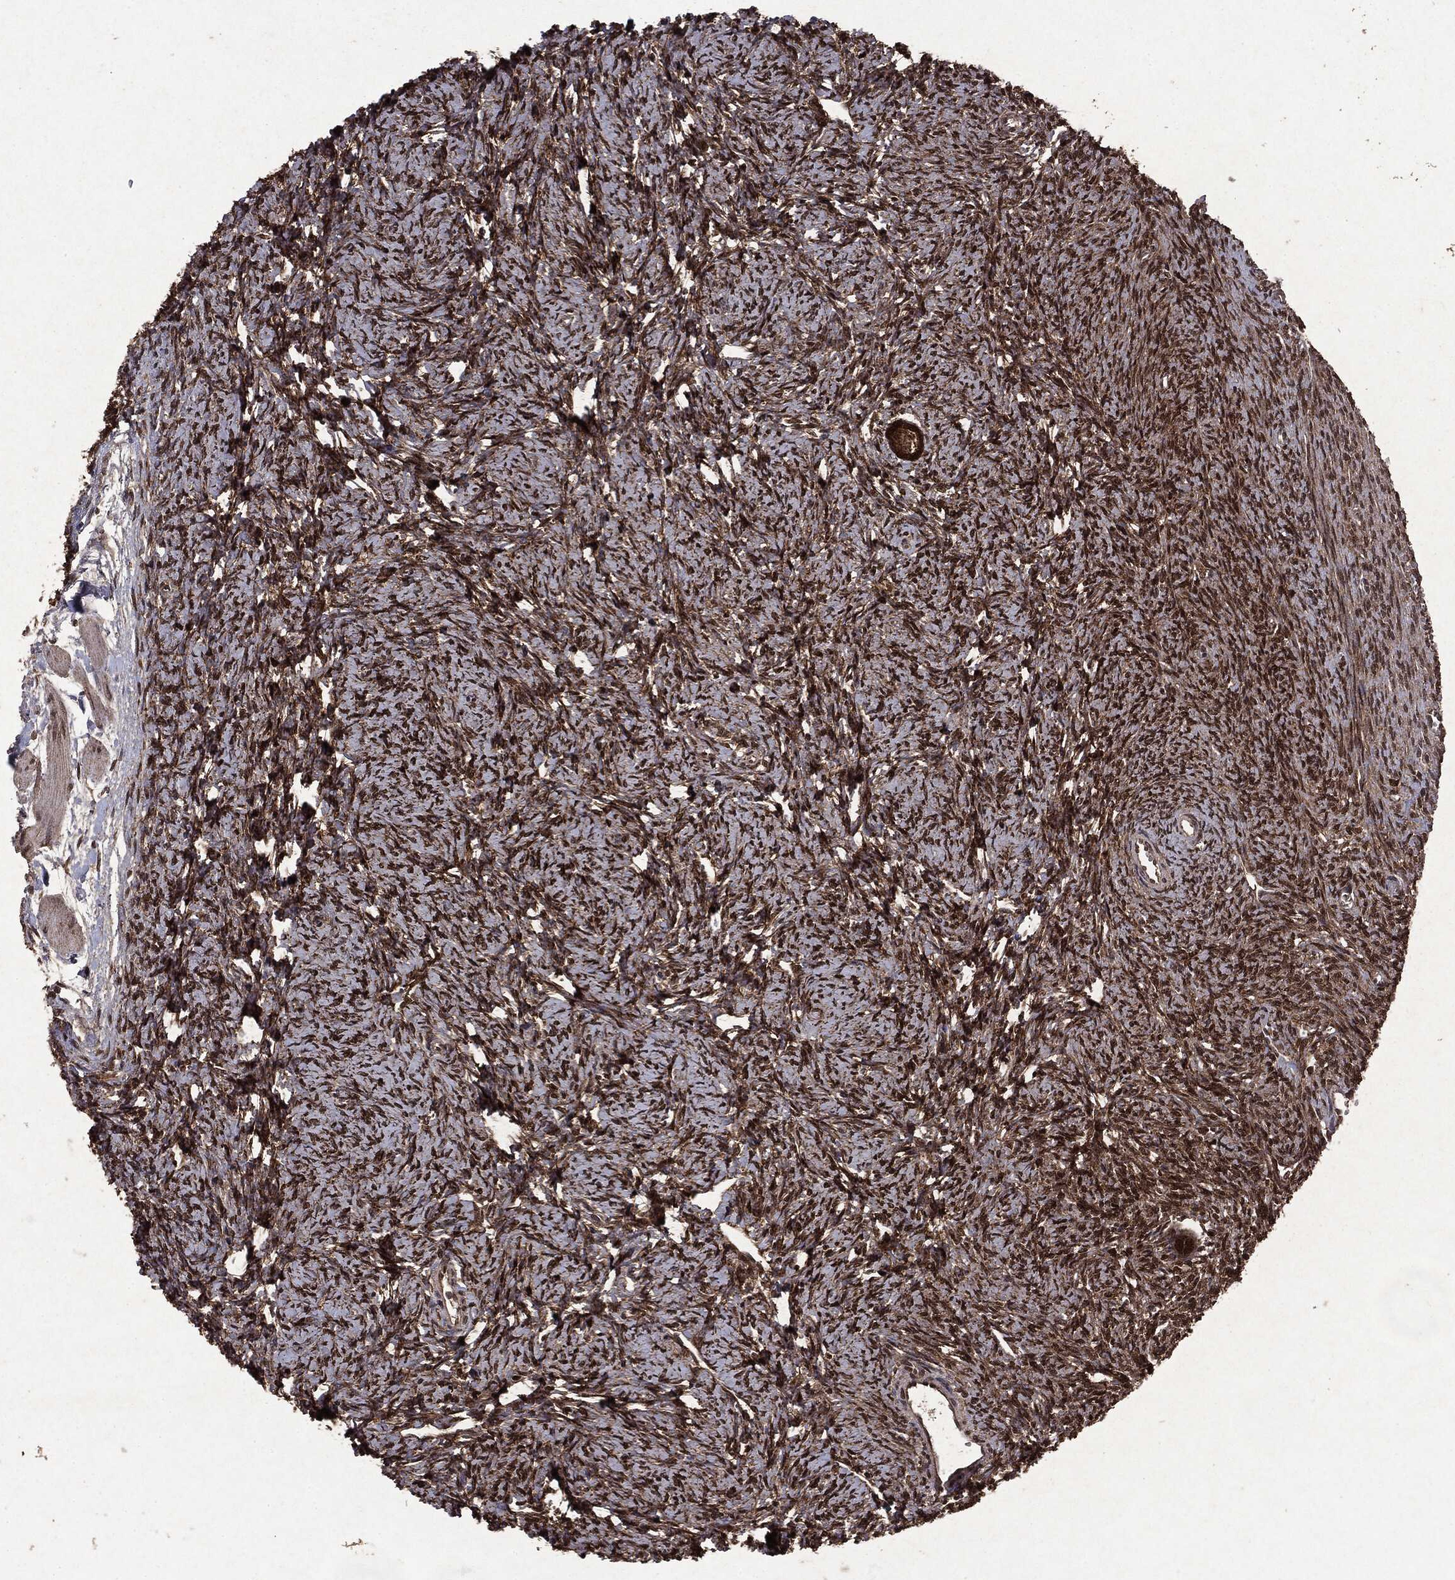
{"staining": {"intensity": "moderate", "quantity": ">75%", "location": "cytoplasmic/membranous,nuclear"}, "tissue": "ovary", "cell_type": "Follicle cells", "image_type": "normal", "snomed": [{"axis": "morphology", "description": "Normal tissue, NOS"}, {"axis": "topography", "description": "Fallopian tube"}, {"axis": "topography", "description": "Ovary"}], "caption": "Human ovary stained with a brown dye demonstrates moderate cytoplasmic/membranous,nuclear positive positivity in approximately >75% of follicle cells.", "gene": "PEBP1", "patient": {"sex": "female", "age": 33}}